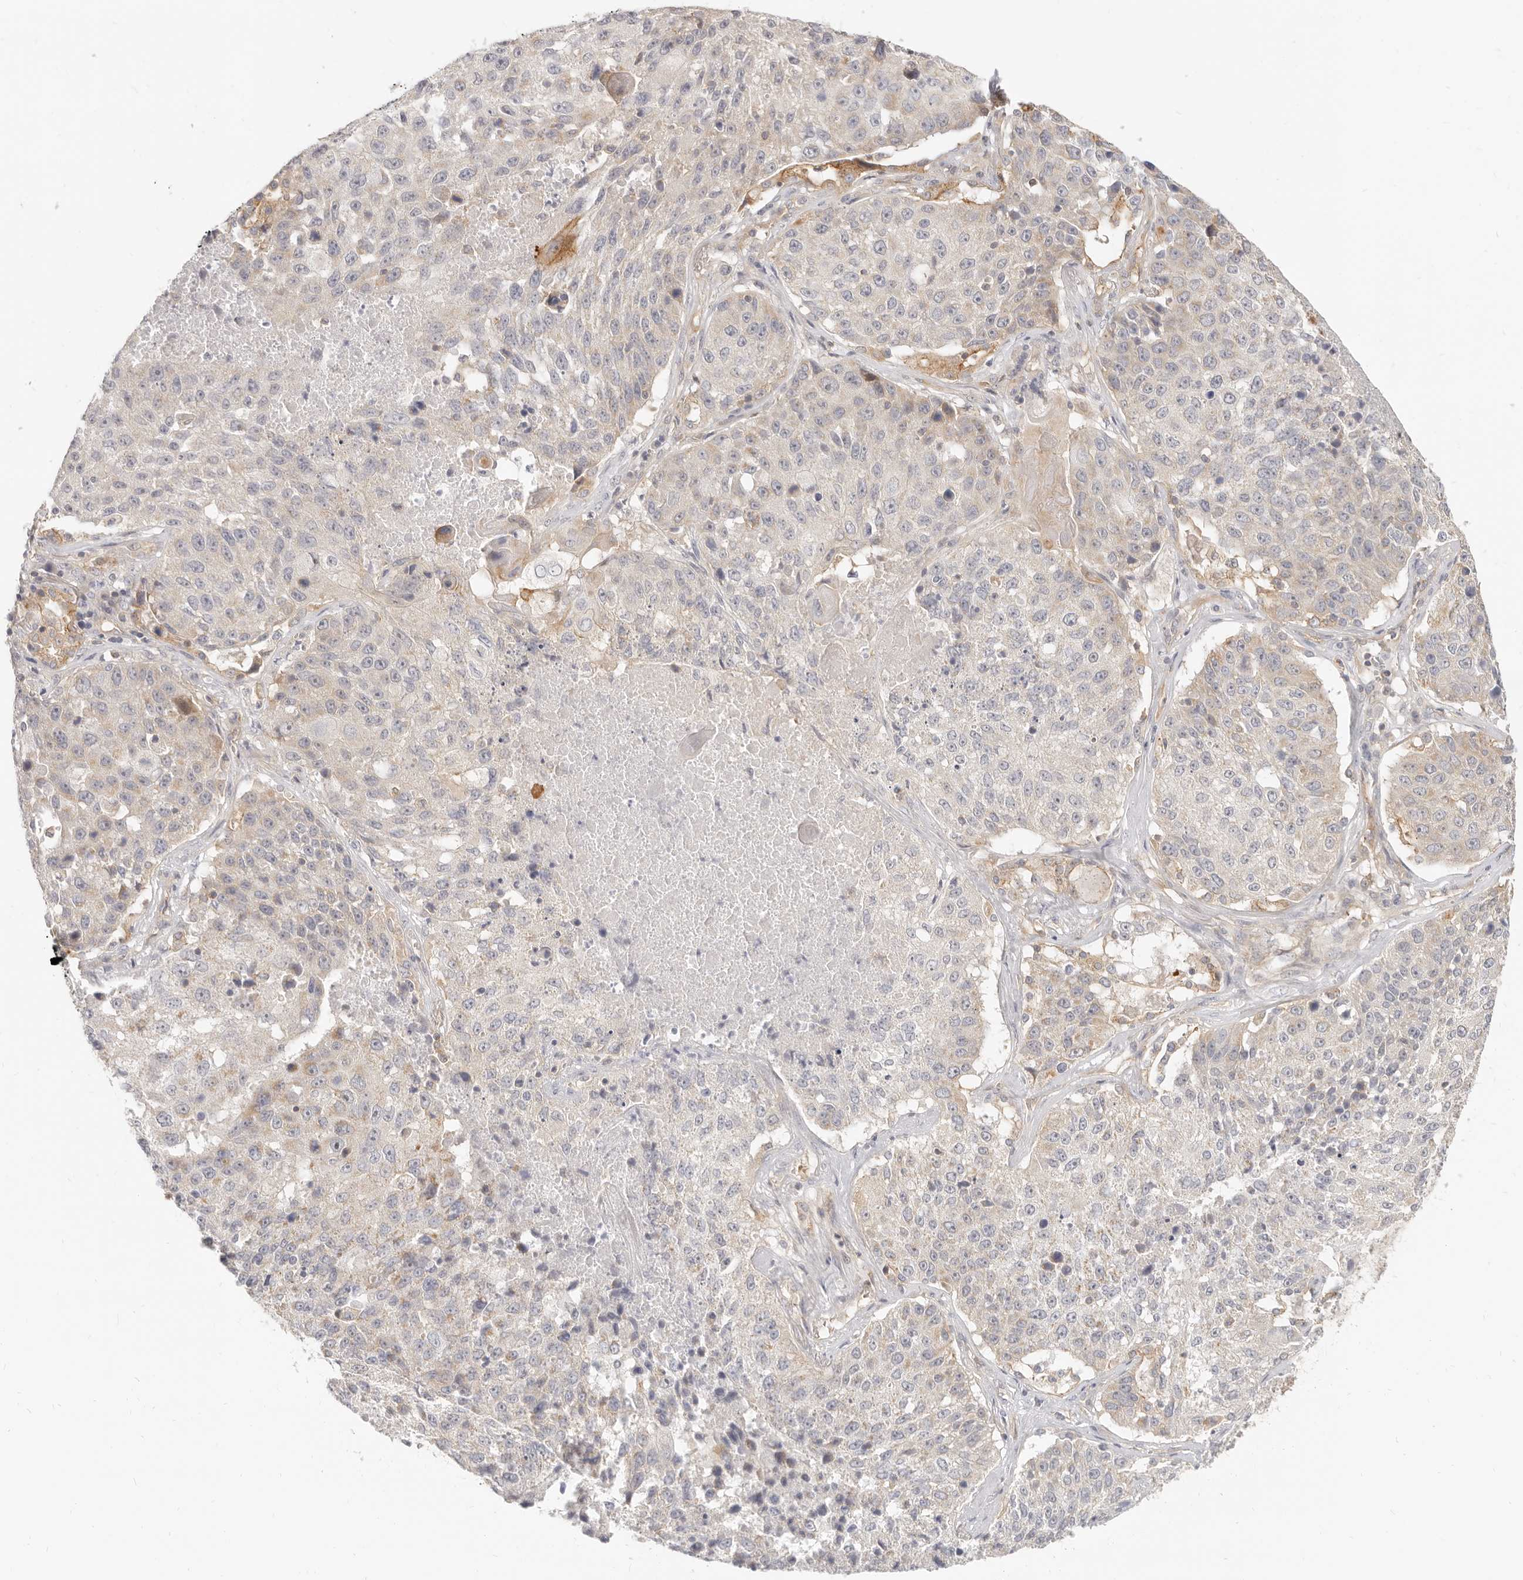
{"staining": {"intensity": "weak", "quantity": "<25%", "location": "cytoplasmic/membranous"}, "tissue": "lung cancer", "cell_type": "Tumor cells", "image_type": "cancer", "snomed": [{"axis": "morphology", "description": "Squamous cell carcinoma, NOS"}, {"axis": "topography", "description": "Lung"}], "caption": "Immunohistochemical staining of lung cancer reveals no significant staining in tumor cells.", "gene": "LTB4R2", "patient": {"sex": "male", "age": 61}}